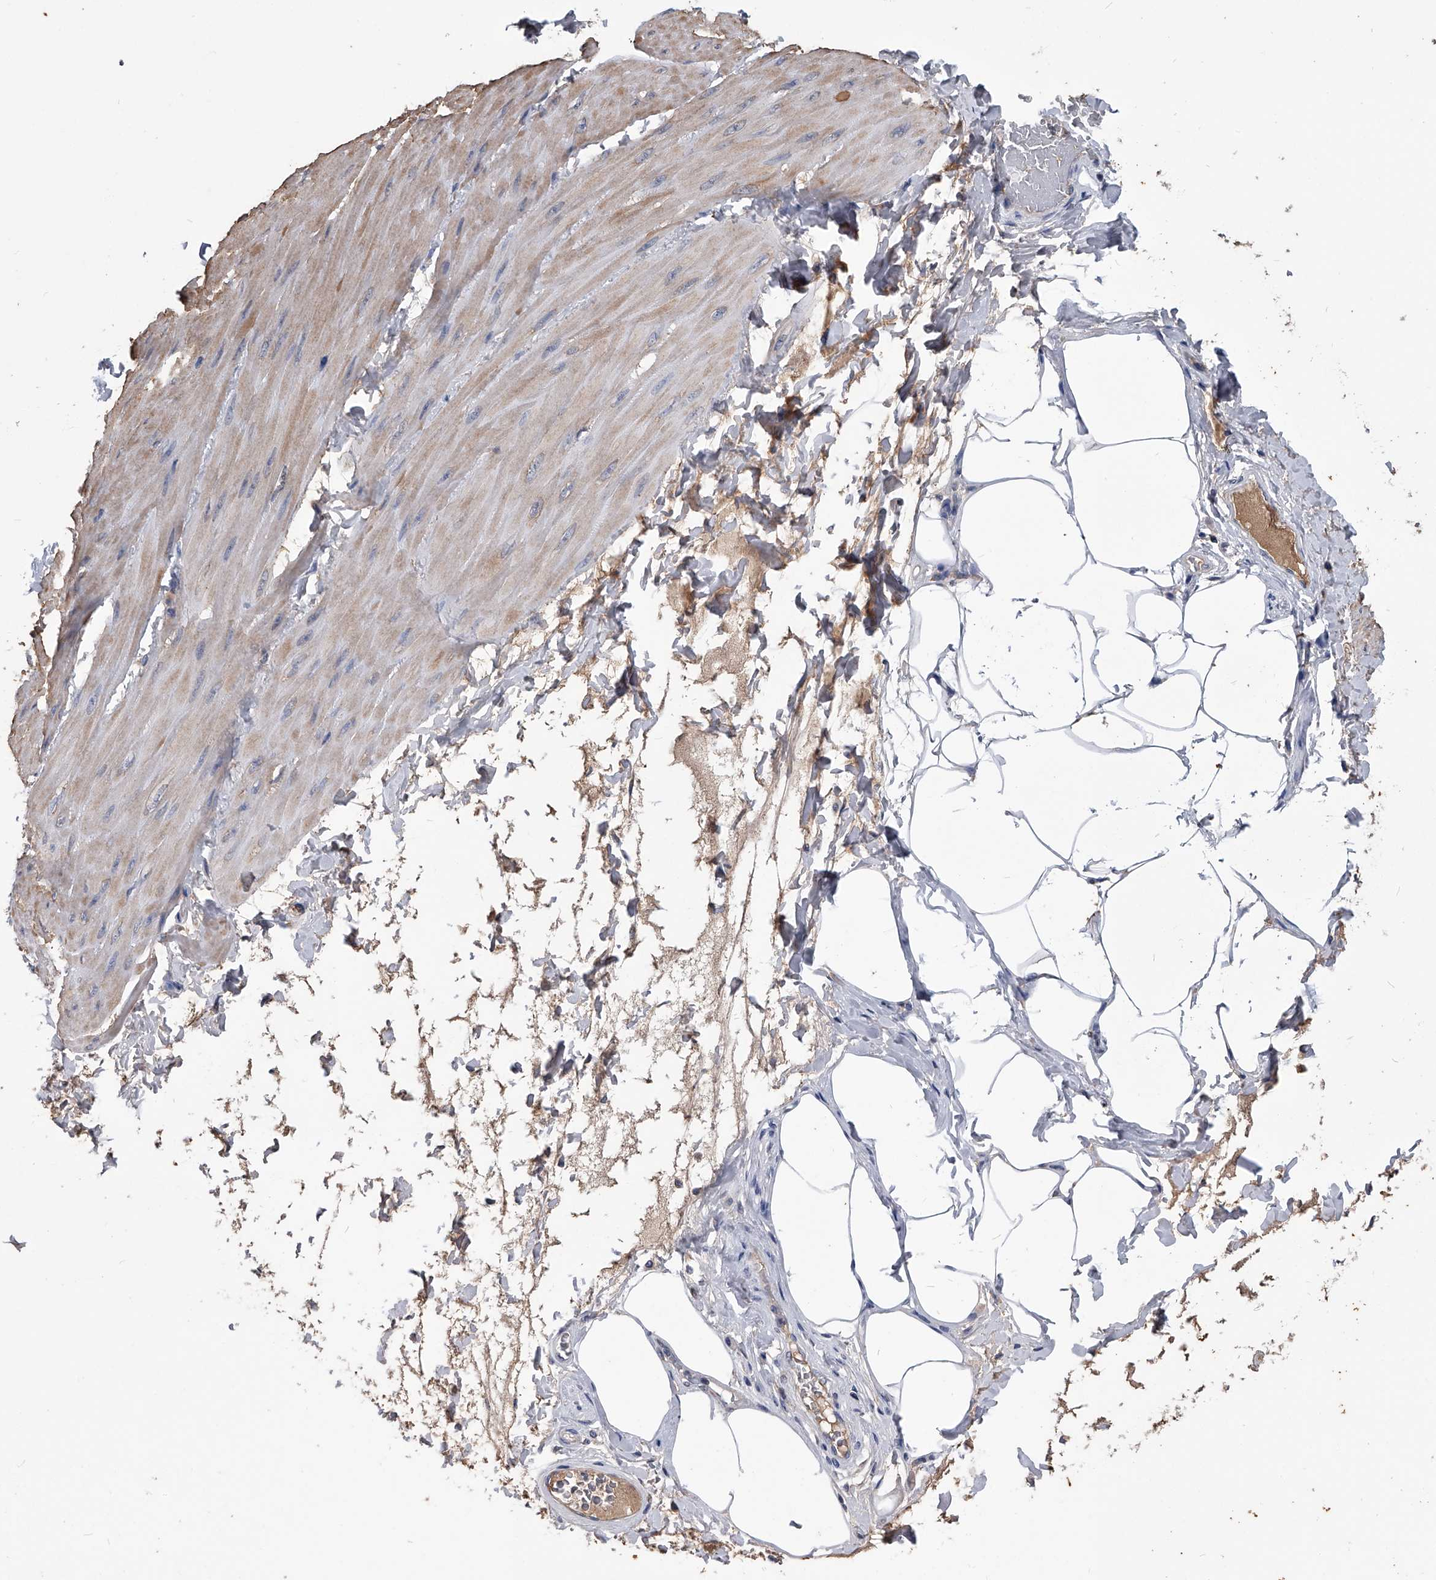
{"staining": {"intensity": "weak", "quantity": "25%-75%", "location": "cytoplasmic/membranous"}, "tissue": "smooth muscle", "cell_type": "Smooth muscle cells", "image_type": "normal", "snomed": [{"axis": "morphology", "description": "Urothelial carcinoma, High grade"}, {"axis": "topography", "description": "Urinary bladder"}], "caption": "Immunohistochemical staining of unremarkable human smooth muscle shows 25%-75% levels of weak cytoplasmic/membranous protein positivity in approximately 25%-75% of smooth muscle cells. (Brightfield microscopy of DAB IHC at high magnification).", "gene": "OAT", "patient": {"sex": "male", "age": 46}}